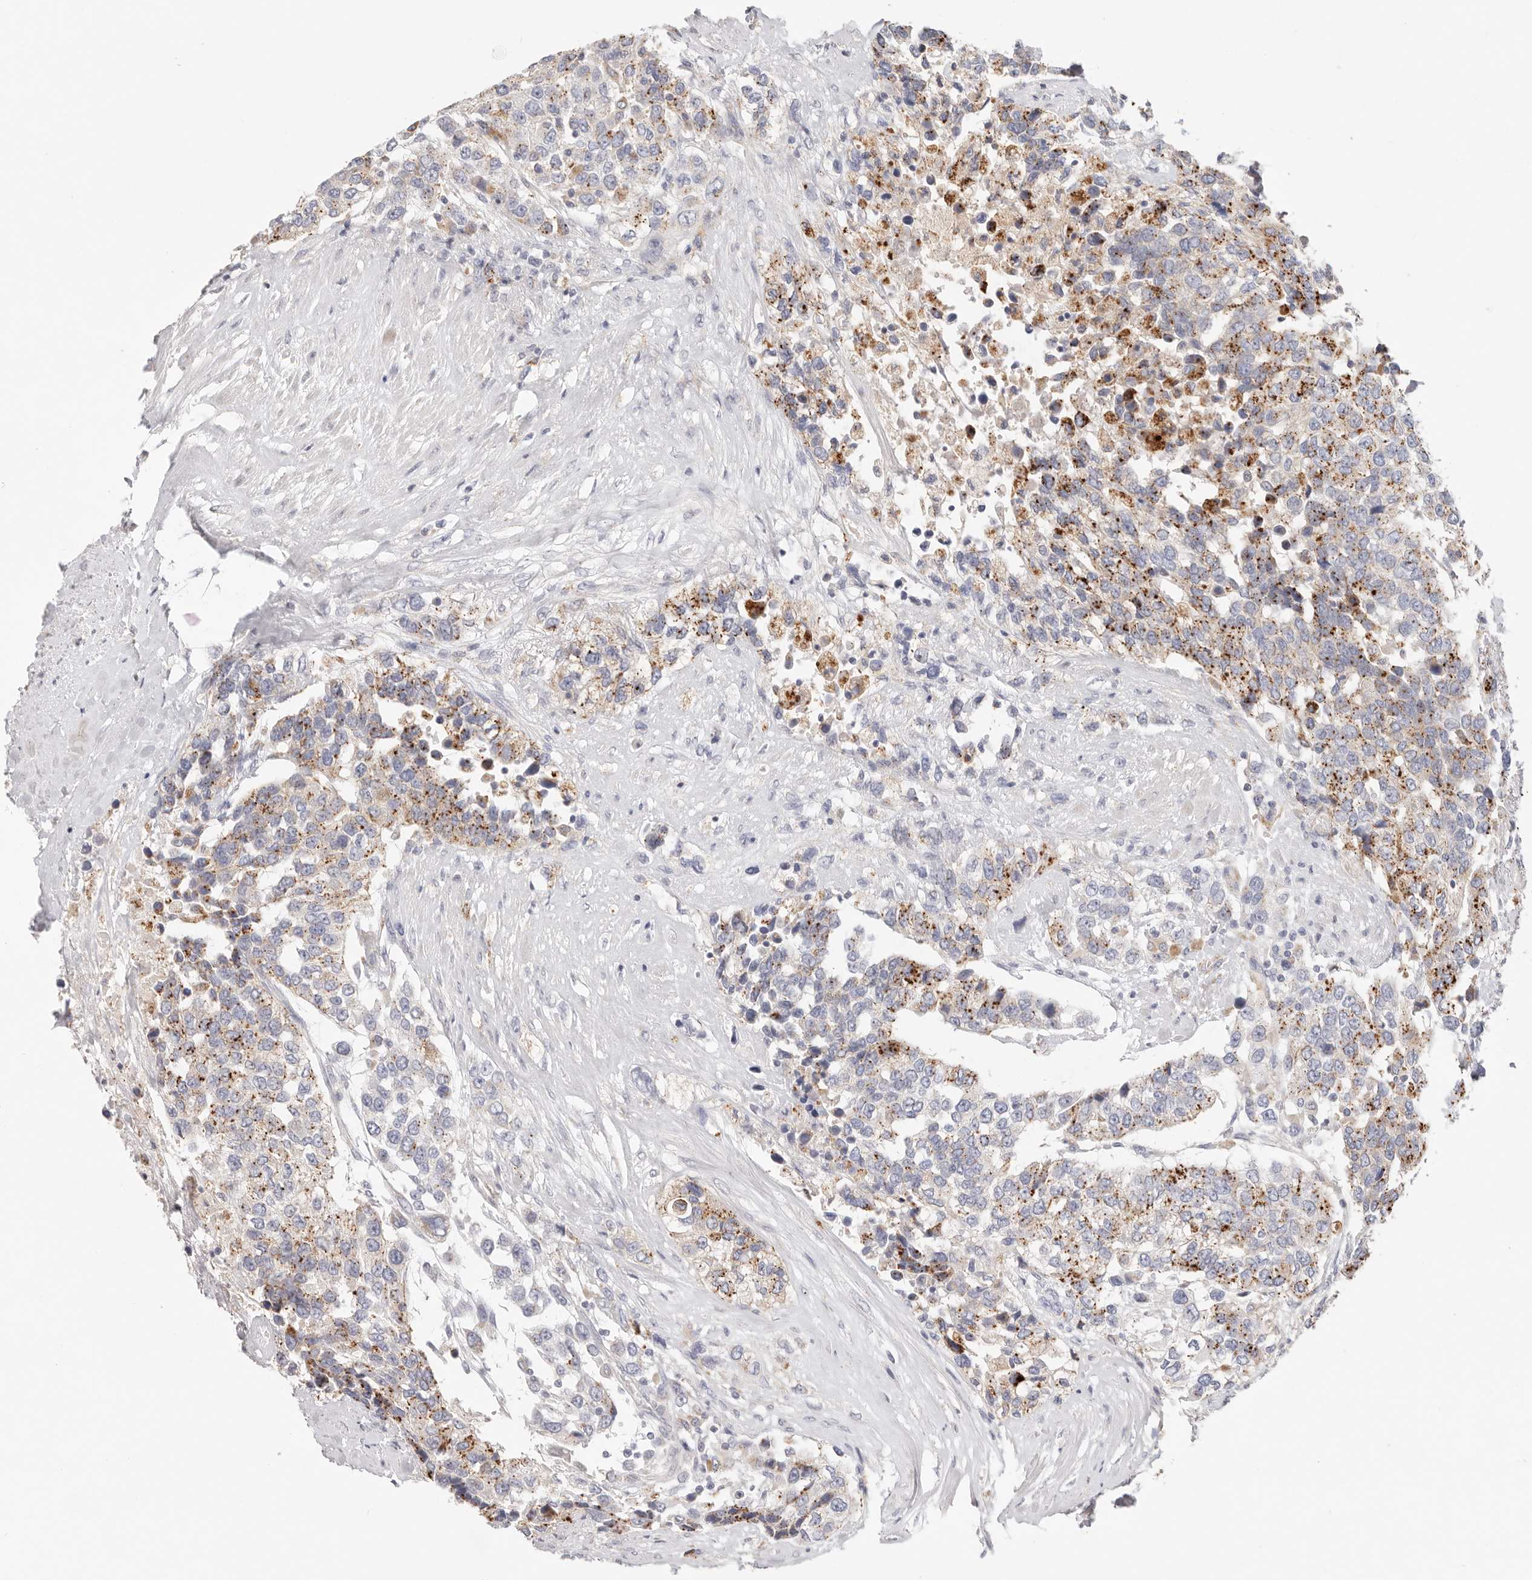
{"staining": {"intensity": "moderate", "quantity": "25%-75%", "location": "cytoplasmic/membranous"}, "tissue": "urothelial cancer", "cell_type": "Tumor cells", "image_type": "cancer", "snomed": [{"axis": "morphology", "description": "Urothelial carcinoma, High grade"}, {"axis": "topography", "description": "Urinary bladder"}], "caption": "Moderate cytoplasmic/membranous positivity for a protein is identified in about 25%-75% of tumor cells of urothelial cancer using immunohistochemistry.", "gene": "STKLD1", "patient": {"sex": "female", "age": 80}}